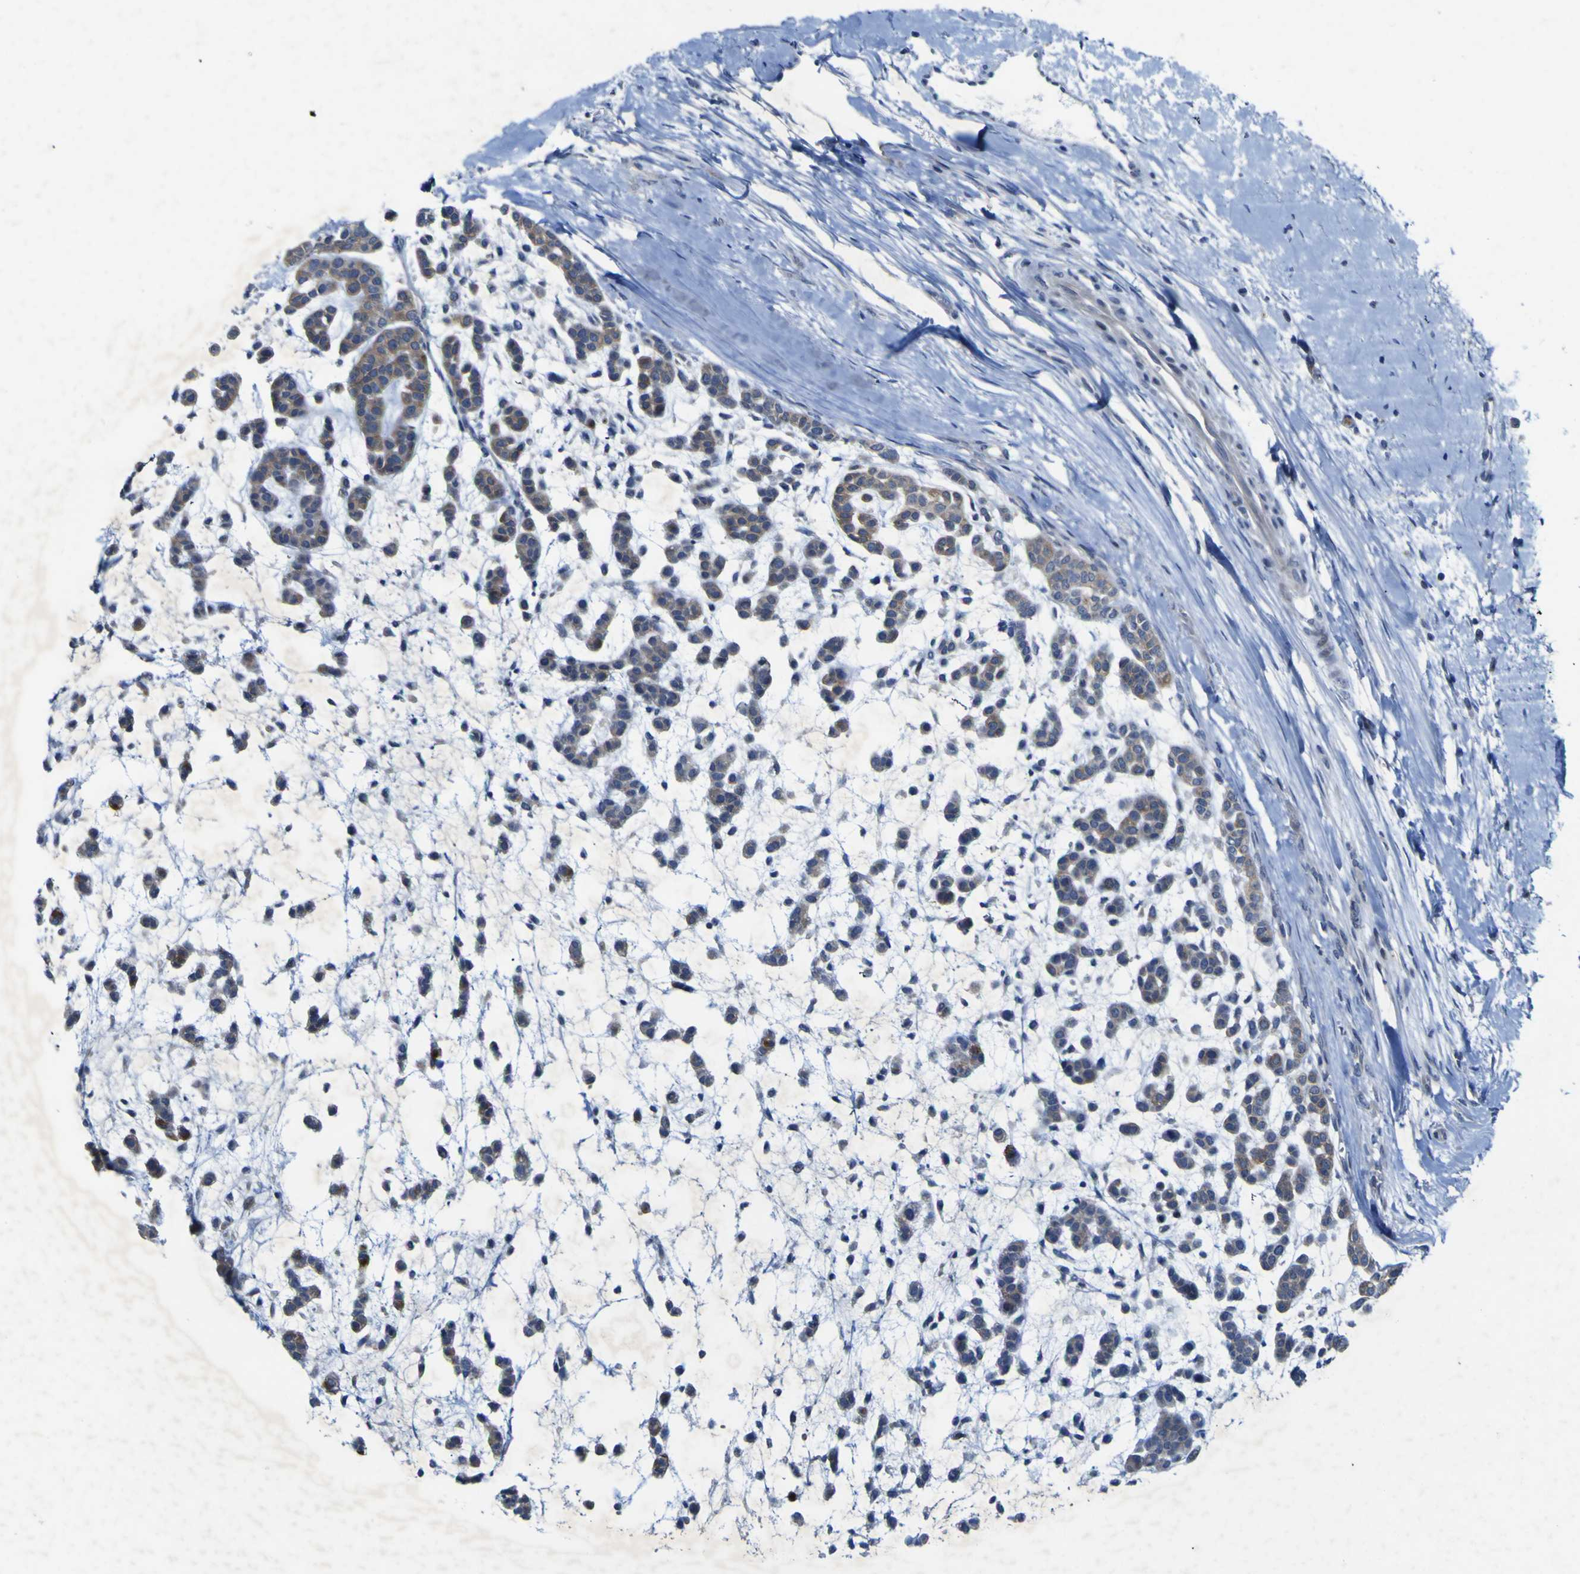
{"staining": {"intensity": "weak", "quantity": "25%-75%", "location": "cytoplasmic/membranous"}, "tissue": "head and neck cancer", "cell_type": "Tumor cells", "image_type": "cancer", "snomed": [{"axis": "morphology", "description": "Adenocarcinoma, NOS"}, {"axis": "morphology", "description": "Adenoma, NOS"}, {"axis": "topography", "description": "Head-Neck"}], "caption": "Human head and neck adenoma stained with a protein marker exhibits weak staining in tumor cells.", "gene": "NAV1", "patient": {"sex": "female", "age": 55}}